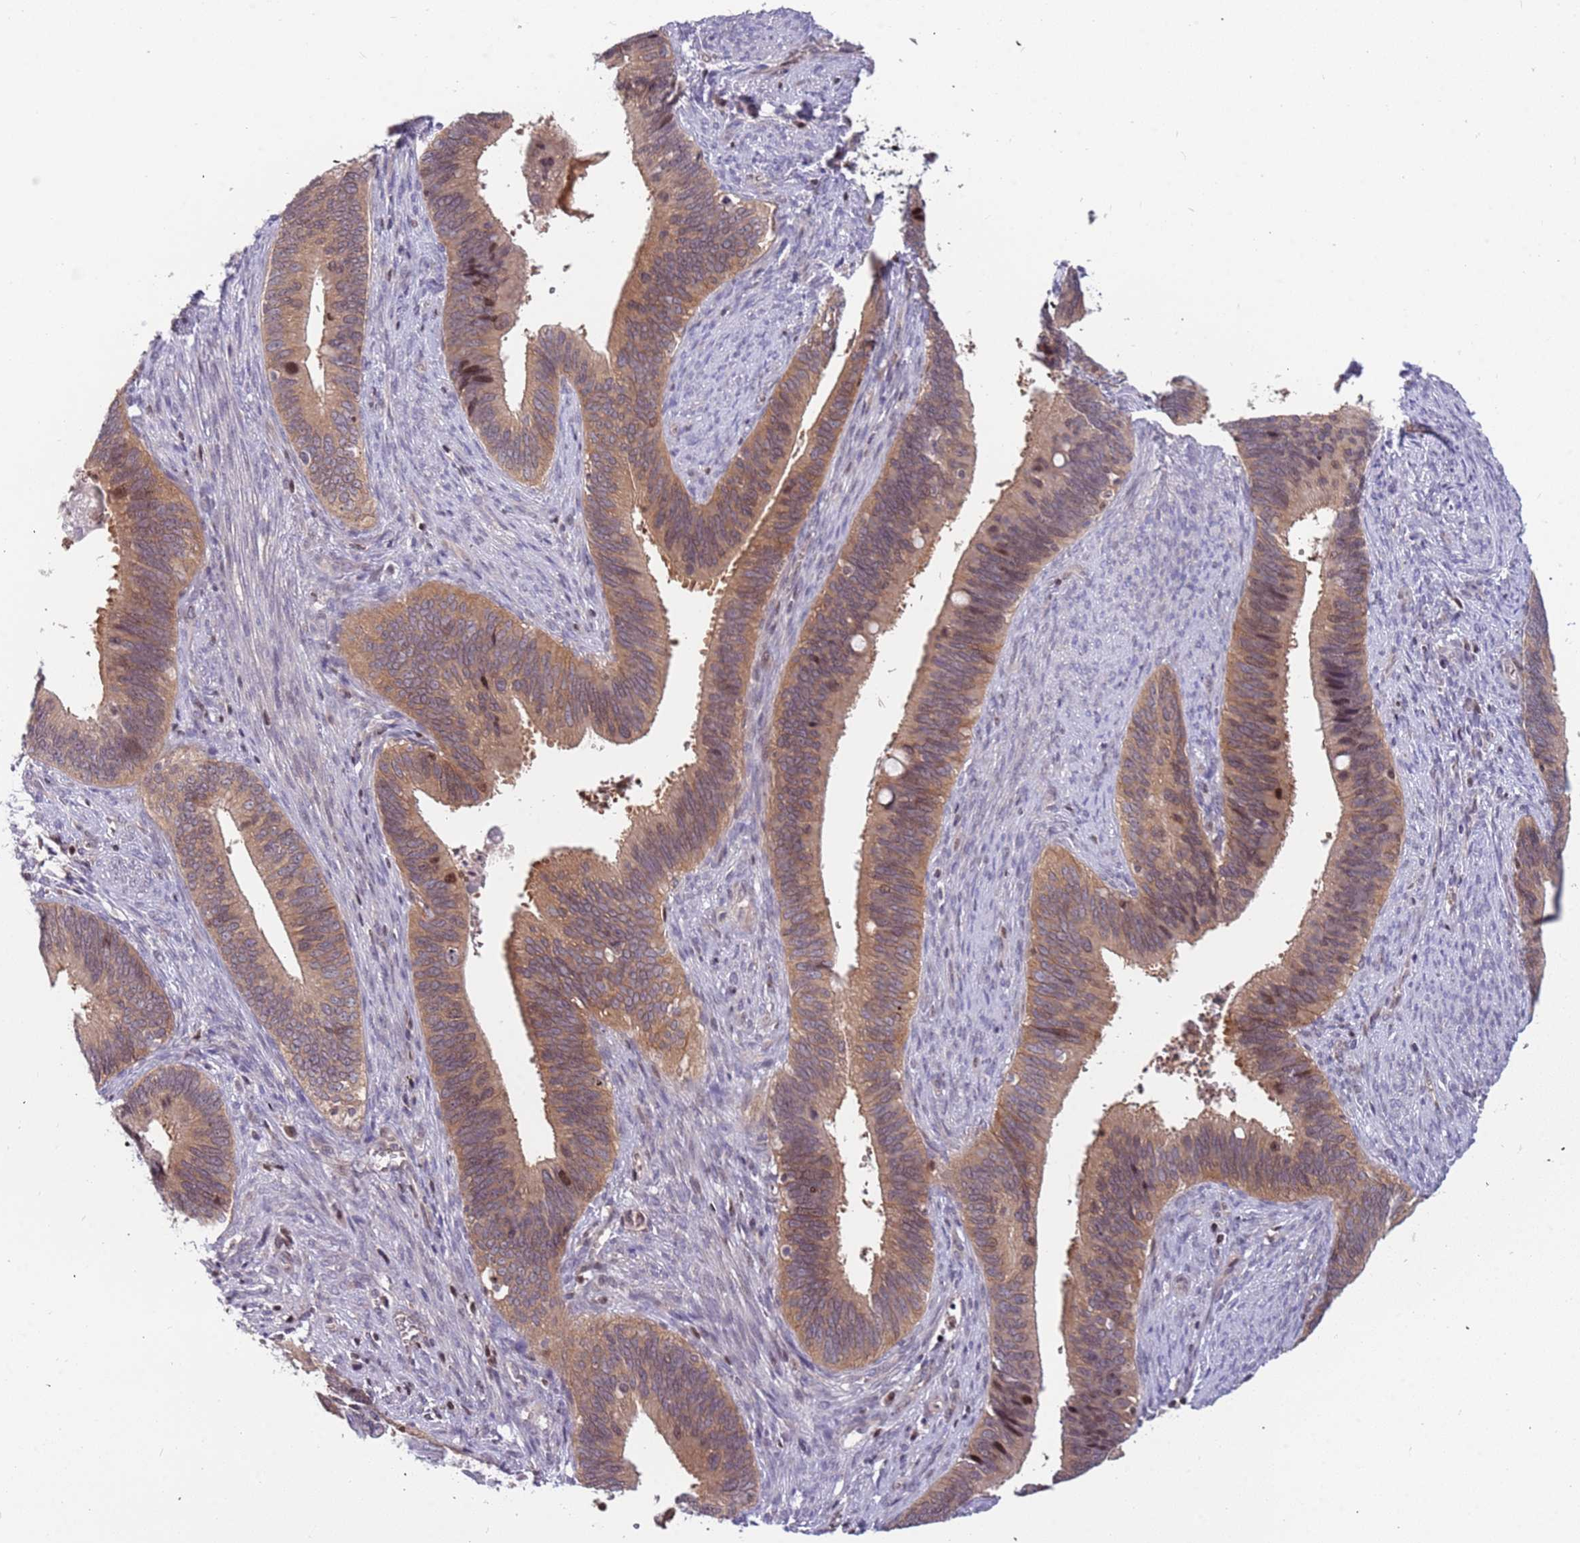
{"staining": {"intensity": "moderate", "quantity": ">75%", "location": "cytoplasmic/membranous"}, "tissue": "cervical cancer", "cell_type": "Tumor cells", "image_type": "cancer", "snomed": [{"axis": "morphology", "description": "Adenocarcinoma, NOS"}, {"axis": "topography", "description": "Cervix"}], "caption": "Immunohistochemical staining of human cervical adenocarcinoma displays medium levels of moderate cytoplasmic/membranous protein staining in approximately >75% of tumor cells.", "gene": "ARHGEF5", "patient": {"sex": "female", "age": 42}}